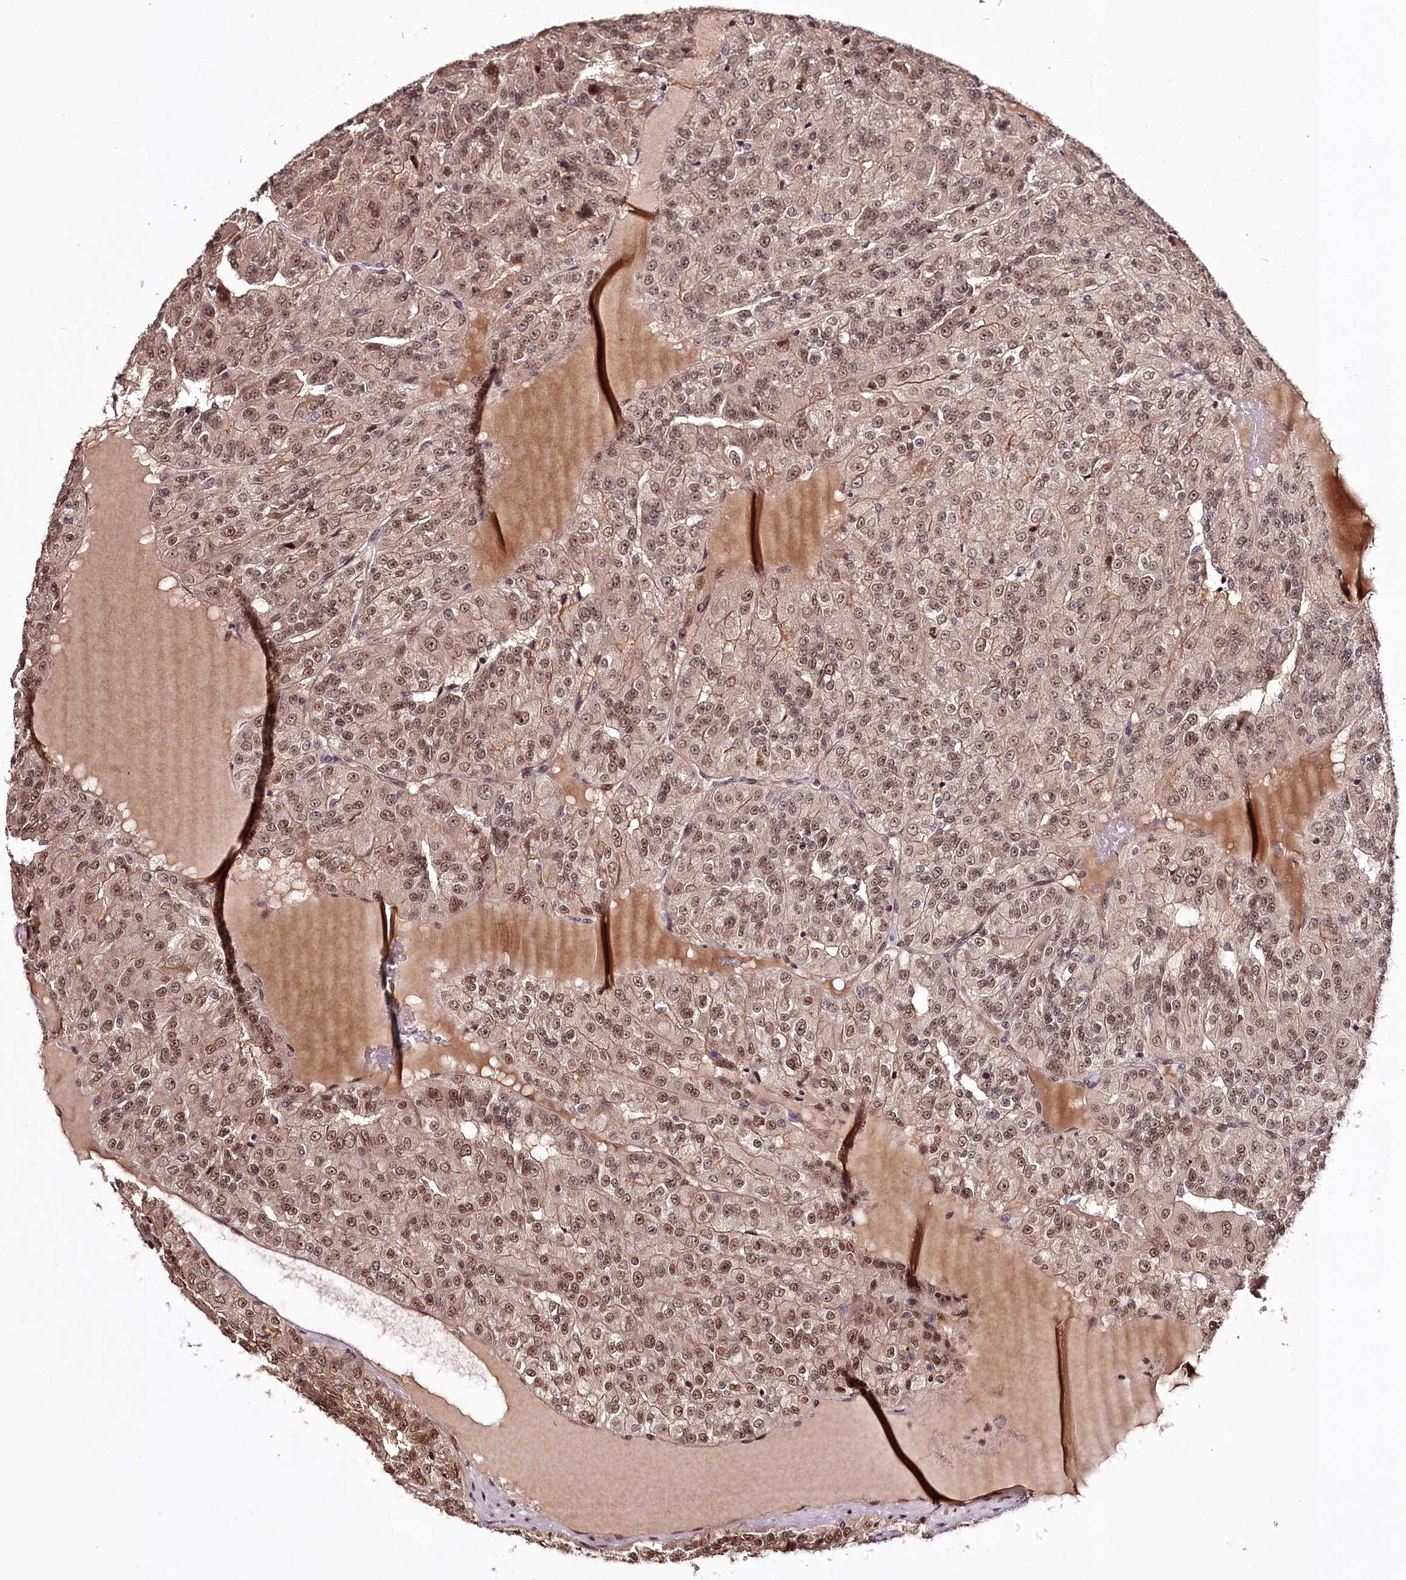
{"staining": {"intensity": "moderate", "quantity": ">75%", "location": "cytoplasmic/membranous,nuclear"}, "tissue": "renal cancer", "cell_type": "Tumor cells", "image_type": "cancer", "snomed": [{"axis": "morphology", "description": "Adenocarcinoma, NOS"}, {"axis": "topography", "description": "Kidney"}], "caption": "Immunohistochemical staining of adenocarcinoma (renal) exhibits medium levels of moderate cytoplasmic/membranous and nuclear expression in approximately >75% of tumor cells.", "gene": "TTC33", "patient": {"sex": "female", "age": 63}}